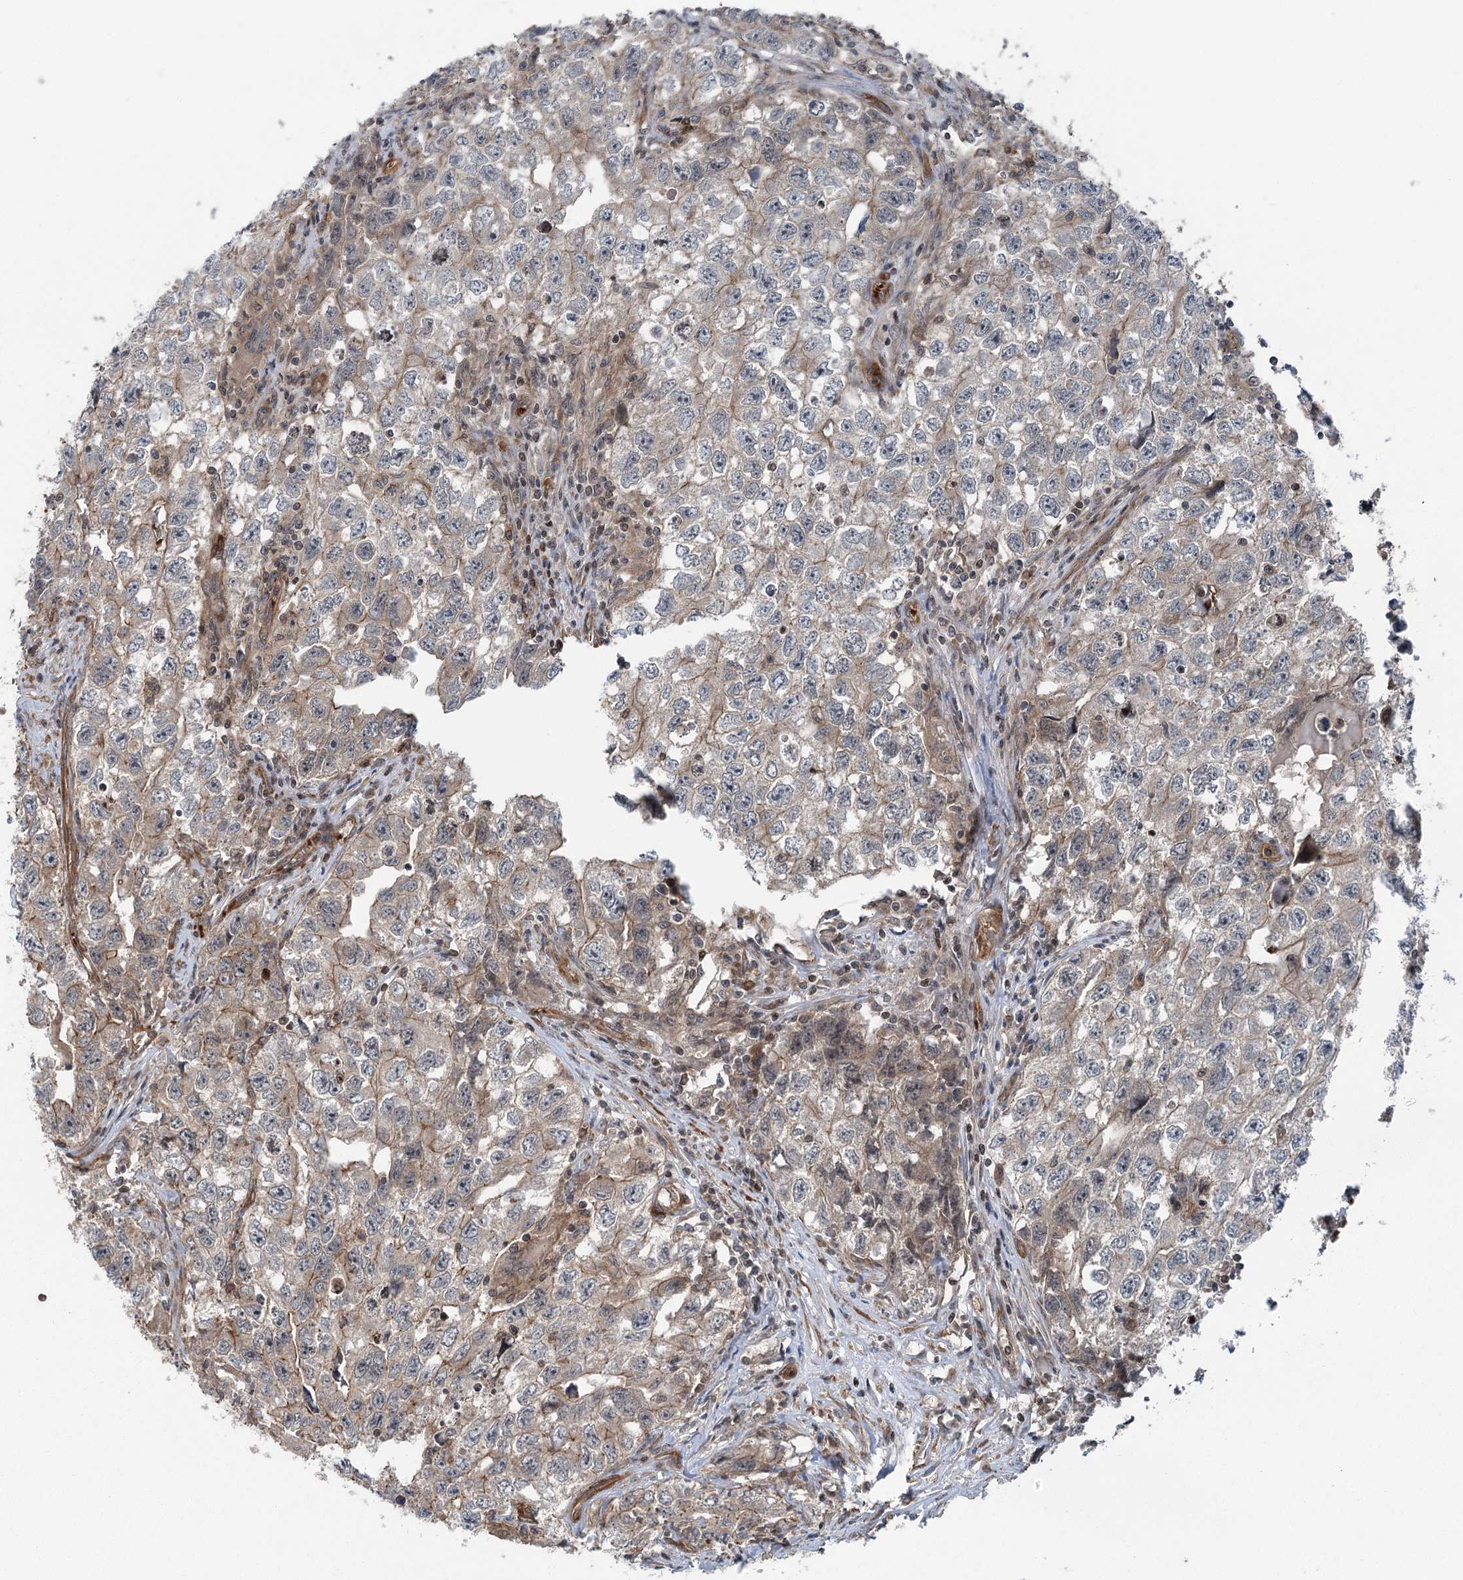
{"staining": {"intensity": "weak", "quantity": "25%-75%", "location": "cytoplasmic/membranous"}, "tissue": "testis cancer", "cell_type": "Tumor cells", "image_type": "cancer", "snomed": [{"axis": "morphology", "description": "Seminoma, NOS"}, {"axis": "morphology", "description": "Carcinoma, Embryonal, NOS"}, {"axis": "topography", "description": "Testis"}], "caption": "This is a micrograph of immunohistochemistry (IHC) staining of testis cancer (seminoma), which shows weak staining in the cytoplasmic/membranous of tumor cells.", "gene": "IQSEC1", "patient": {"sex": "male", "age": 43}}